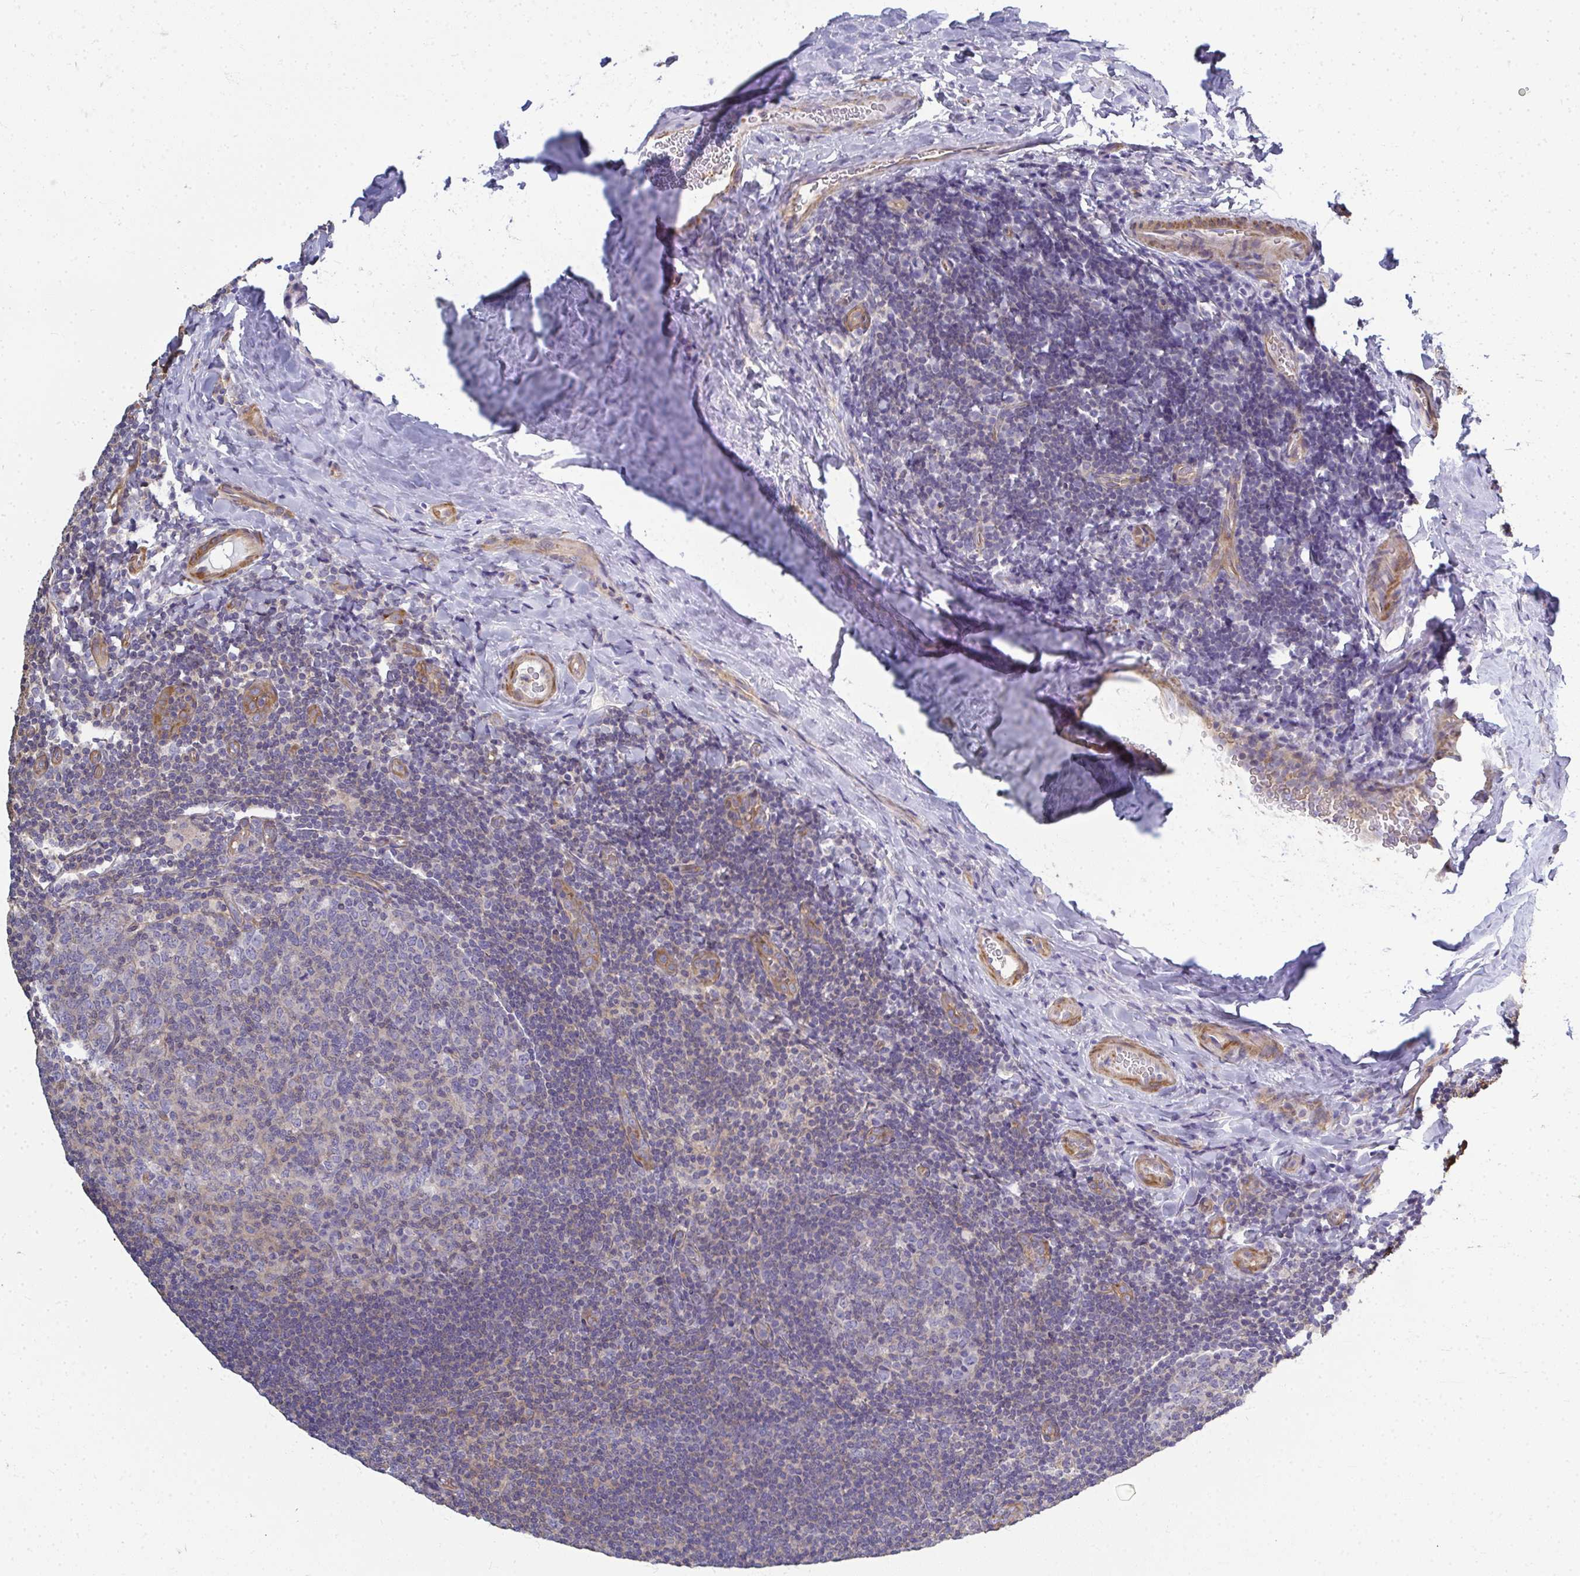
{"staining": {"intensity": "negative", "quantity": "none", "location": "none"}, "tissue": "tonsil", "cell_type": "Germinal center cells", "image_type": "normal", "snomed": [{"axis": "morphology", "description": "Normal tissue, NOS"}, {"axis": "topography", "description": "Tonsil"}], "caption": "There is no significant staining in germinal center cells of tonsil. Nuclei are stained in blue.", "gene": "MYL1", "patient": {"sex": "male", "age": 17}}